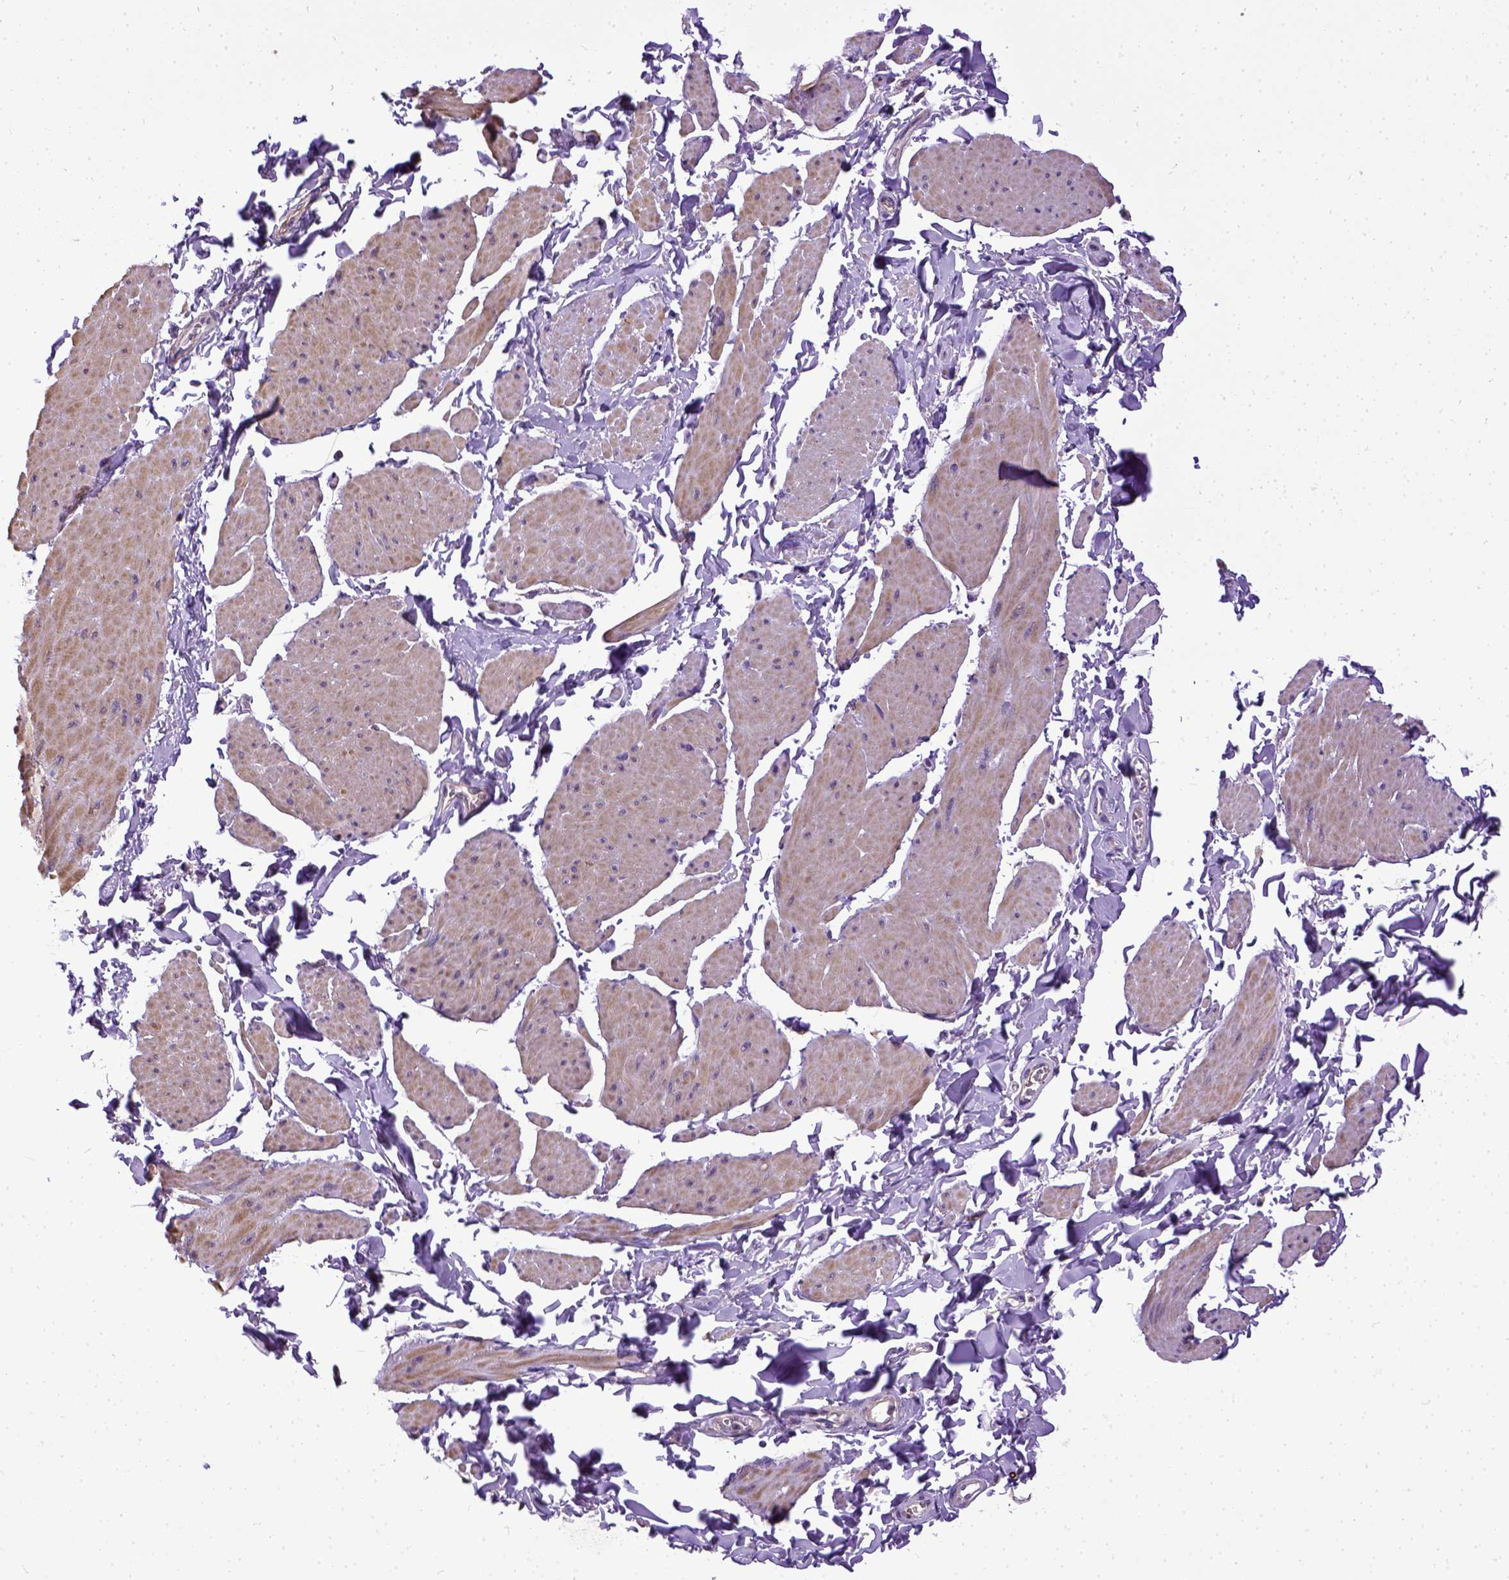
{"staining": {"intensity": "weak", "quantity": "25%-75%", "location": "cytoplasmic/membranous"}, "tissue": "smooth muscle", "cell_type": "Smooth muscle cells", "image_type": "normal", "snomed": [{"axis": "morphology", "description": "Normal tissue, NOS"}, {"axis": "topography", "description": "Adipose tissue"}, {"axis": "topography", "description": "Smooth muscle"}, {"axis": "topography", "description": "Peripheral nerve tissue"}], "caption": "A low amount of weak cytoplasmic/membranous expression is seen in about 25%-75% of smooth muscle cells in benign smooth muscle.", "gene": "ENG", "patient": {"sex": "male", "age": 83}}